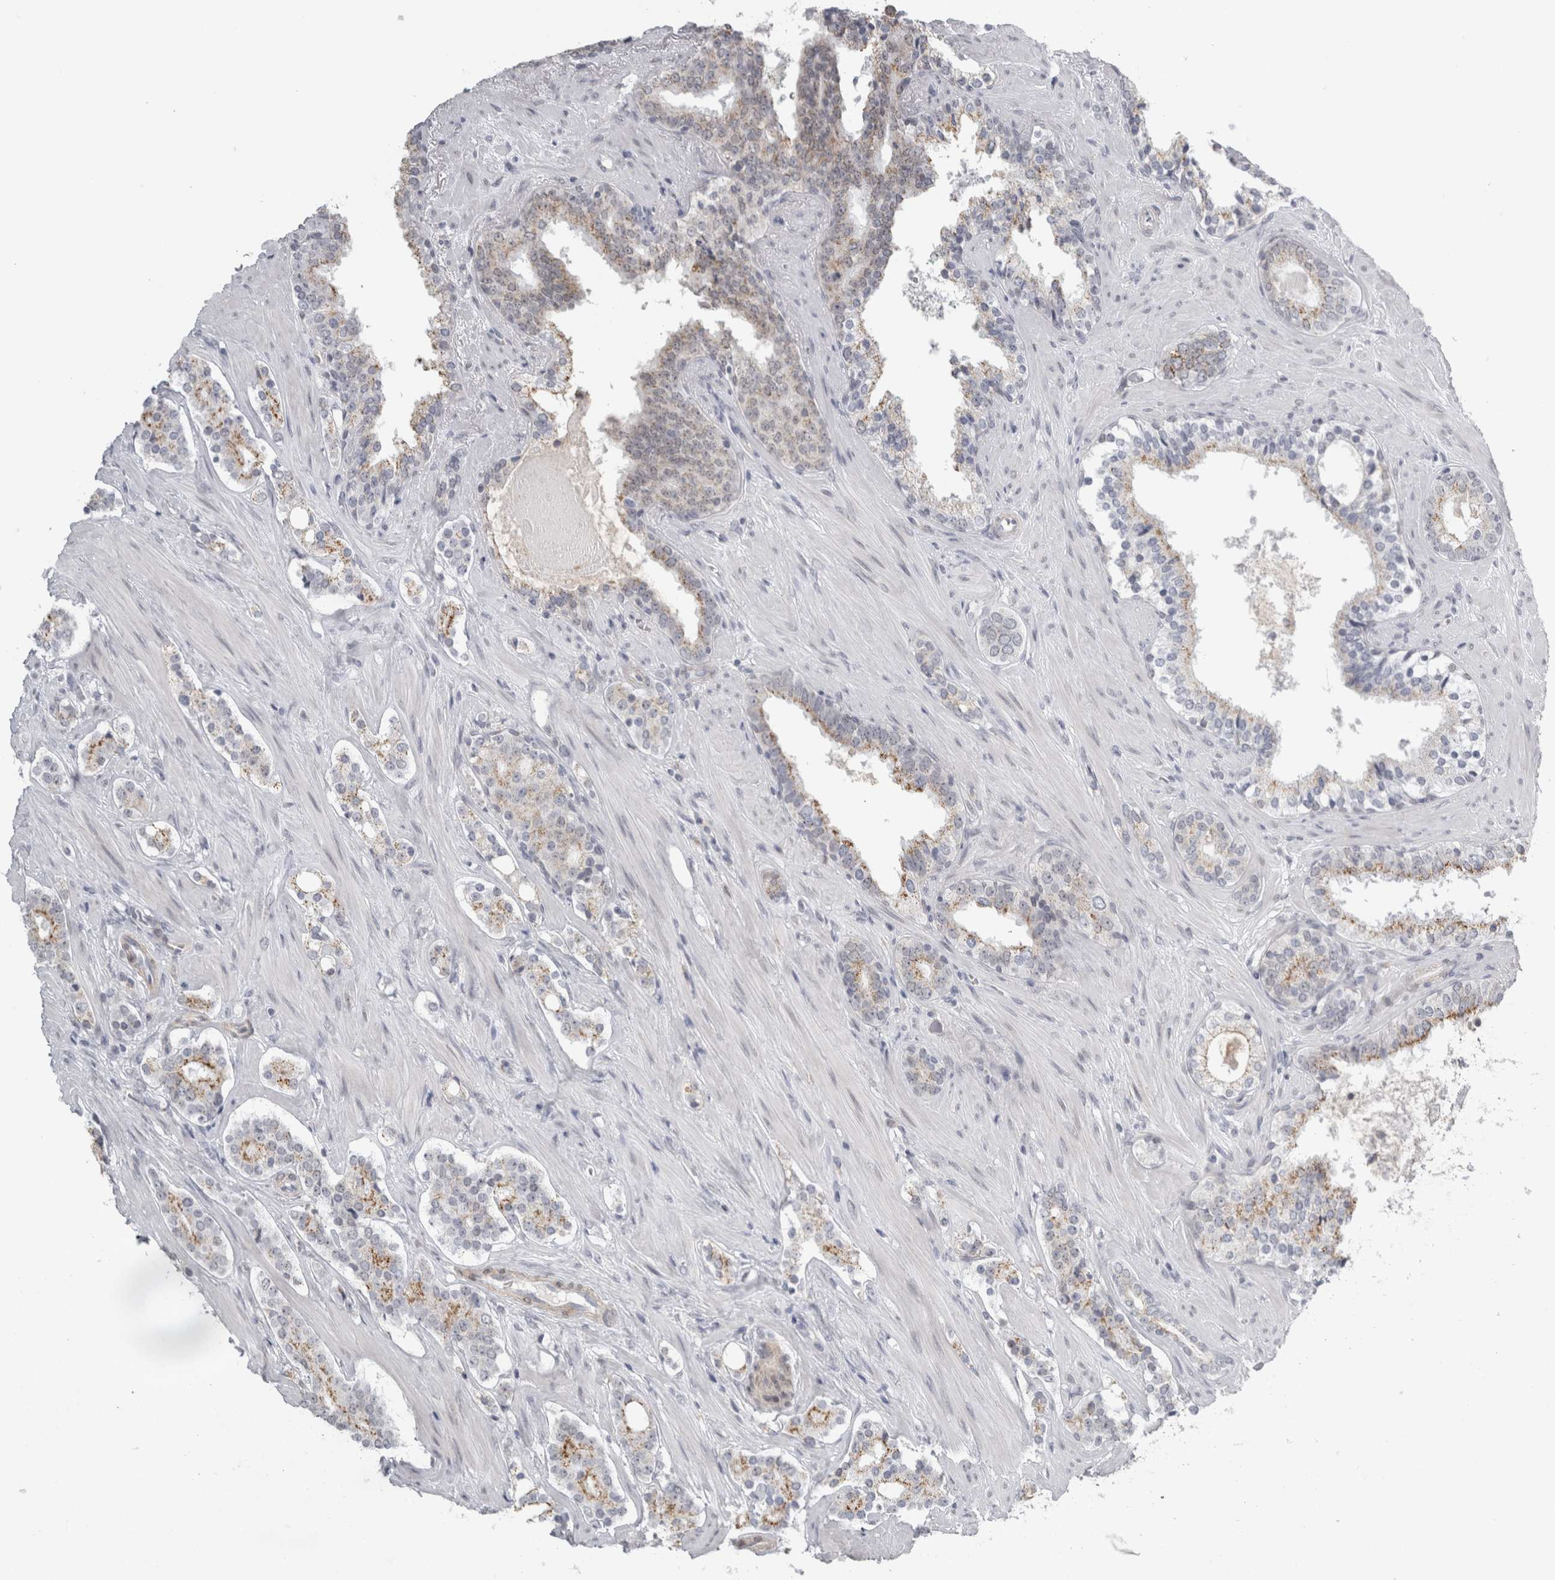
{"staining": {"intensity": "moderate", "quantity": "25%-75%", "location": "cytoplasmic/membranous"}, "tissue": "prostate cancer", "cell_type": "Tumor cells", "image_type": "cancer", "snomed": [{"axis": "morphology", "description": "Adenocarcinoma, High grade"}, {"axis": "topography", "description": "Prostate"}], "caption": "Immunohistochemistry histopathology image of human prostate cancer (adenocarcinoma (high-grade)) stained for a protein (brown), which displays medium levels of moderate cytoplasmic/membranous staining in approximately 25%-75% of tumor cells.", "gene": "PLIN1", "patient": {"sex": "male", "age": 71}}